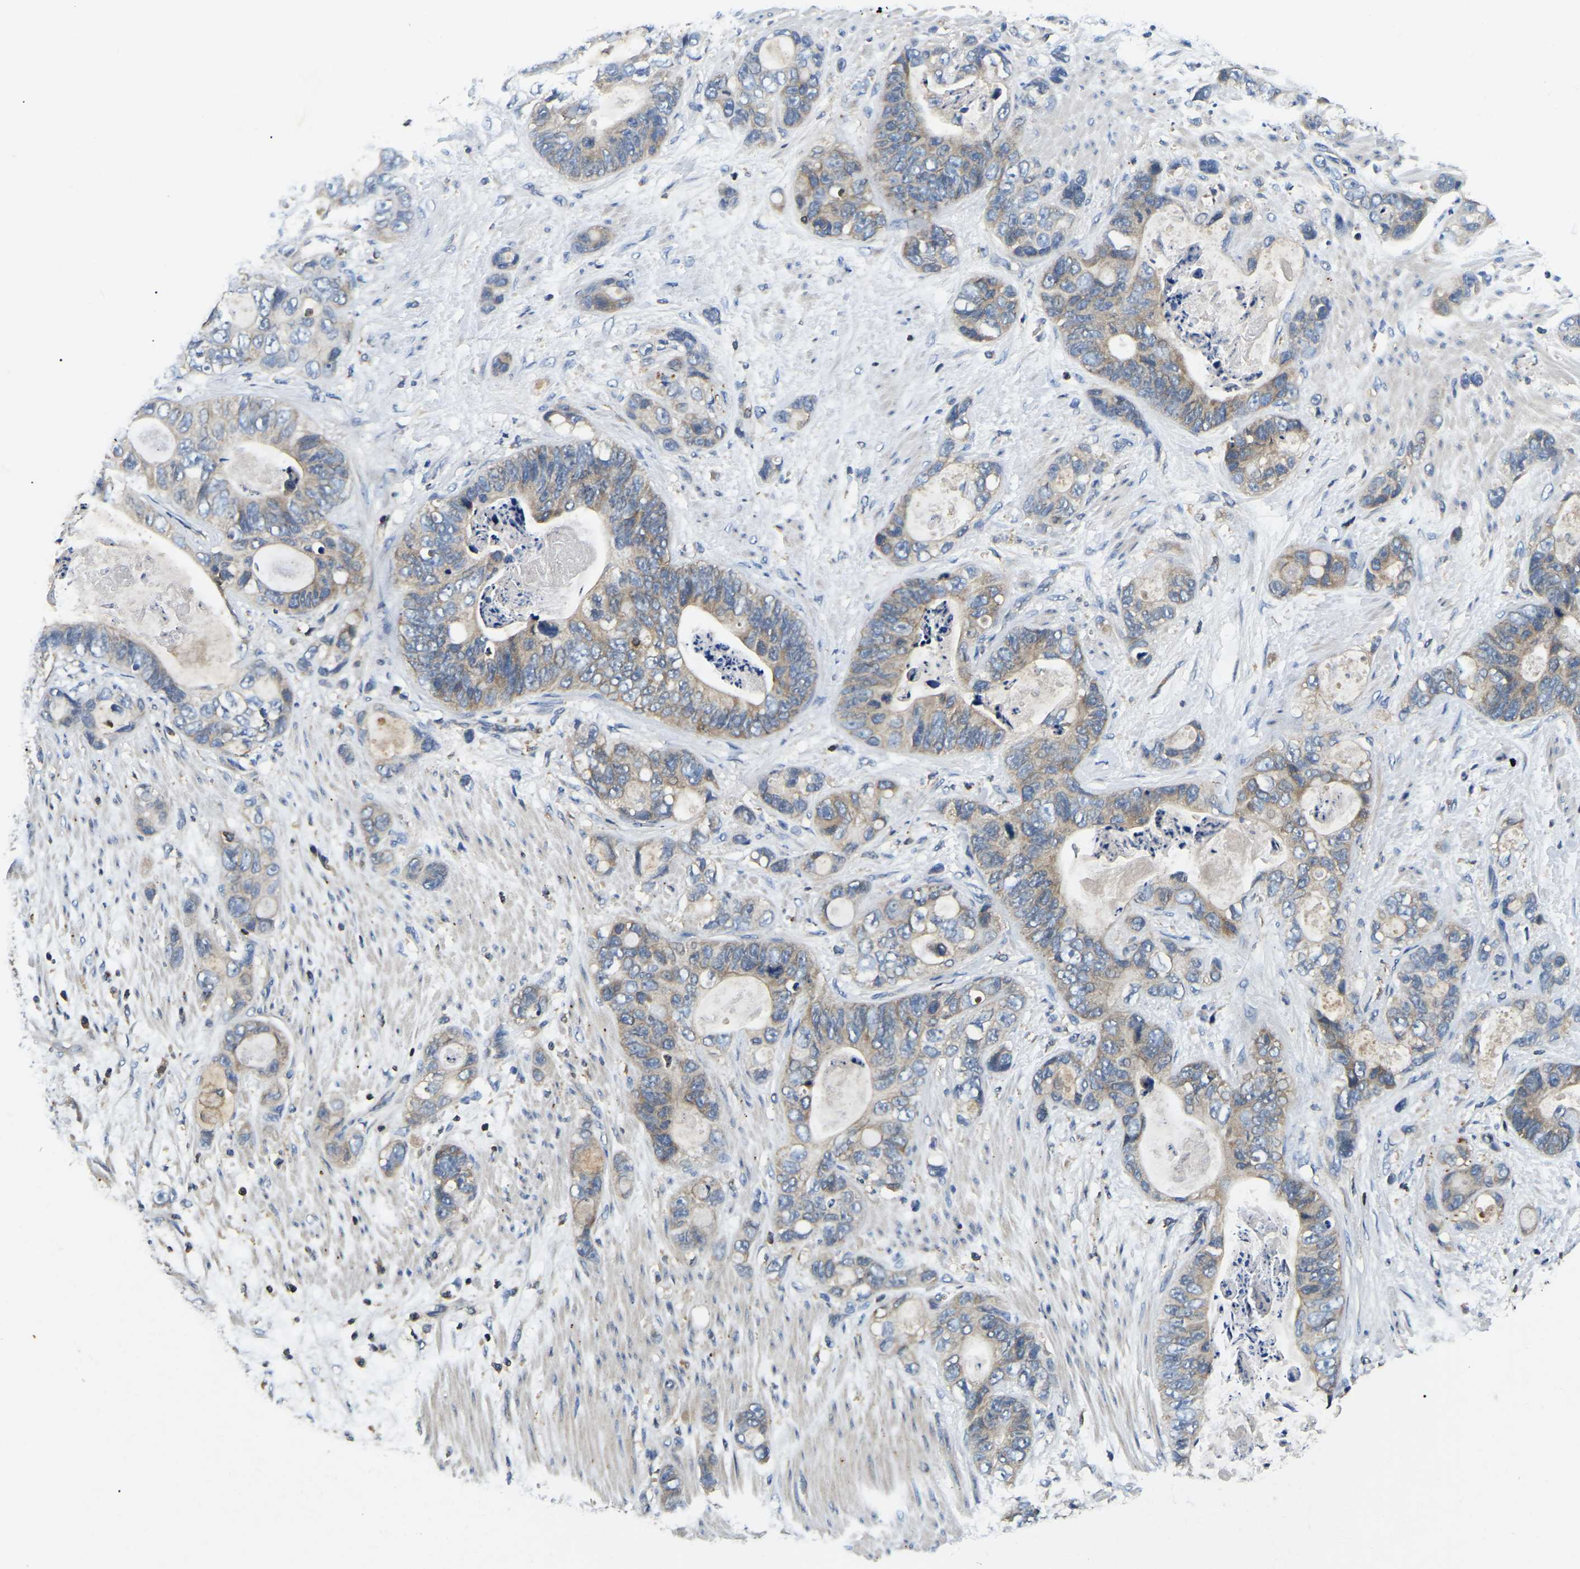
{"staining": {"intensity": "negative", "quantity": "none", "location": "none"}, "tissue": "stomach cancer", "cell_type": "Tumor cells", "image_type": "cancer", "snomed": [{"axis": "morphology", "description": "Normal tissue, NOS"}, {"axis": "morphology", "description": "Adenocarcinoma, NOS"}, {"axis": "topography", "description": "Stomach"}], "caption": "Tumor cells are negative for protein expression in human stomach cancer. (Brightfield microscopy of DAB IHC at high magnification).", "gene": "SMPD2", "patient": {"sex": "female", "age": 89}}